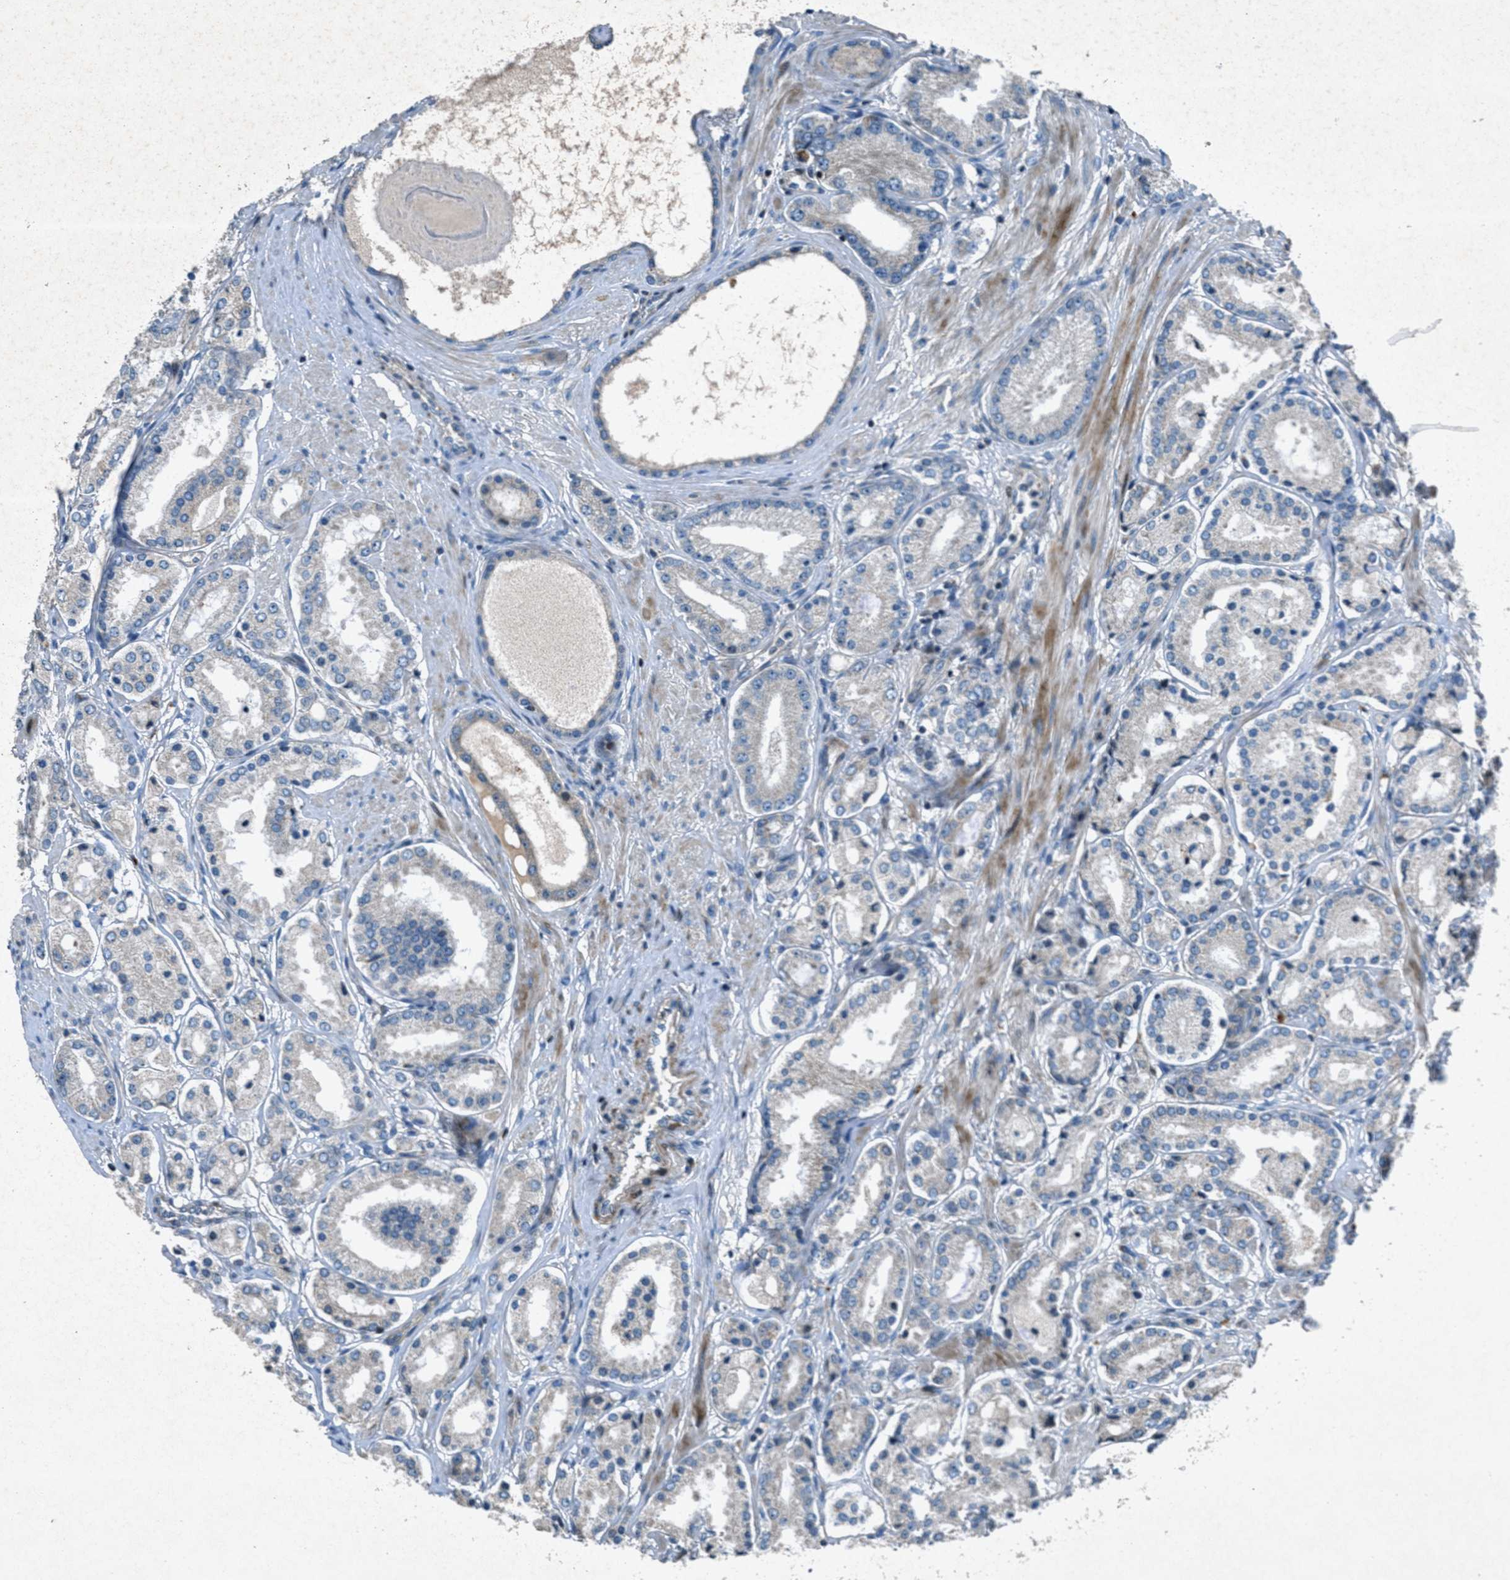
{"staining": {"intensity": "negative", "quantity": "none", "location": "none"}, "tissue": "prostate cancer", "cell_type": "Tumor cells", "image_type": "cancer", "snomed": [{"axis": "morphology", "description": "Adenocarcinoma, Low grade"}, {"axis": "topography", "description": "Prostate"}], "caption": "A photomicrograph of low-grade adenocarcinoma (prostate) stained for a protein reveals no brown staining in tumor cells.", "gene": "CLEC2D", "patient": {"sex": "male", "age": 63}}